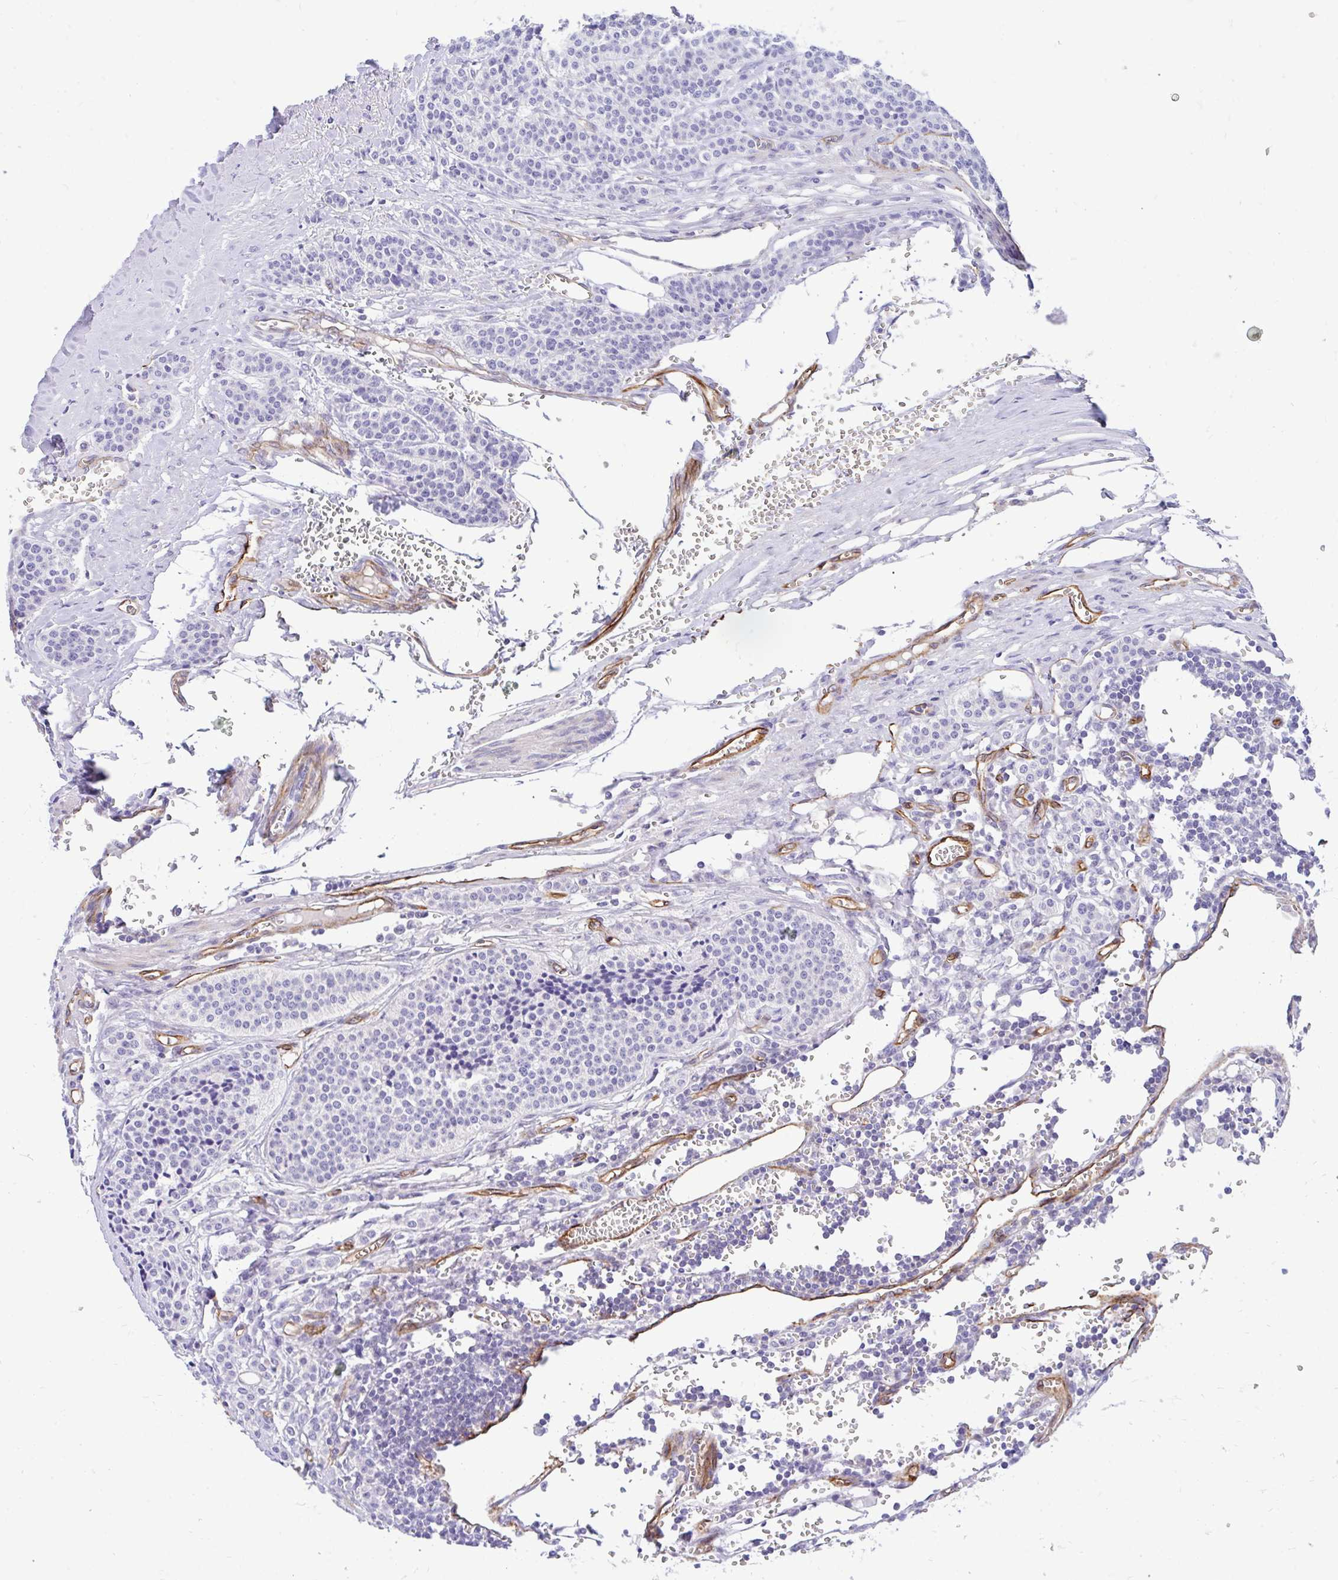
{"staining": {"intensity": "negative", "quantity": "none", "location": "none"}, "tissue": "carcinoid", "cell_type": "Tumor cells", "image_type": "cancer", "snomed": [{"axis": "morphology", "description": "Carcinoid, malignant, NOS"}, {"axis": "topography", "description": "Small intestine"}], "caption": "The immunohistochemistry (IHC) image has no significant positivity in tumor cells of carcinoid tissue.", "gene": "ESPNL", "patient": {"sex": "male", "age": 63}}